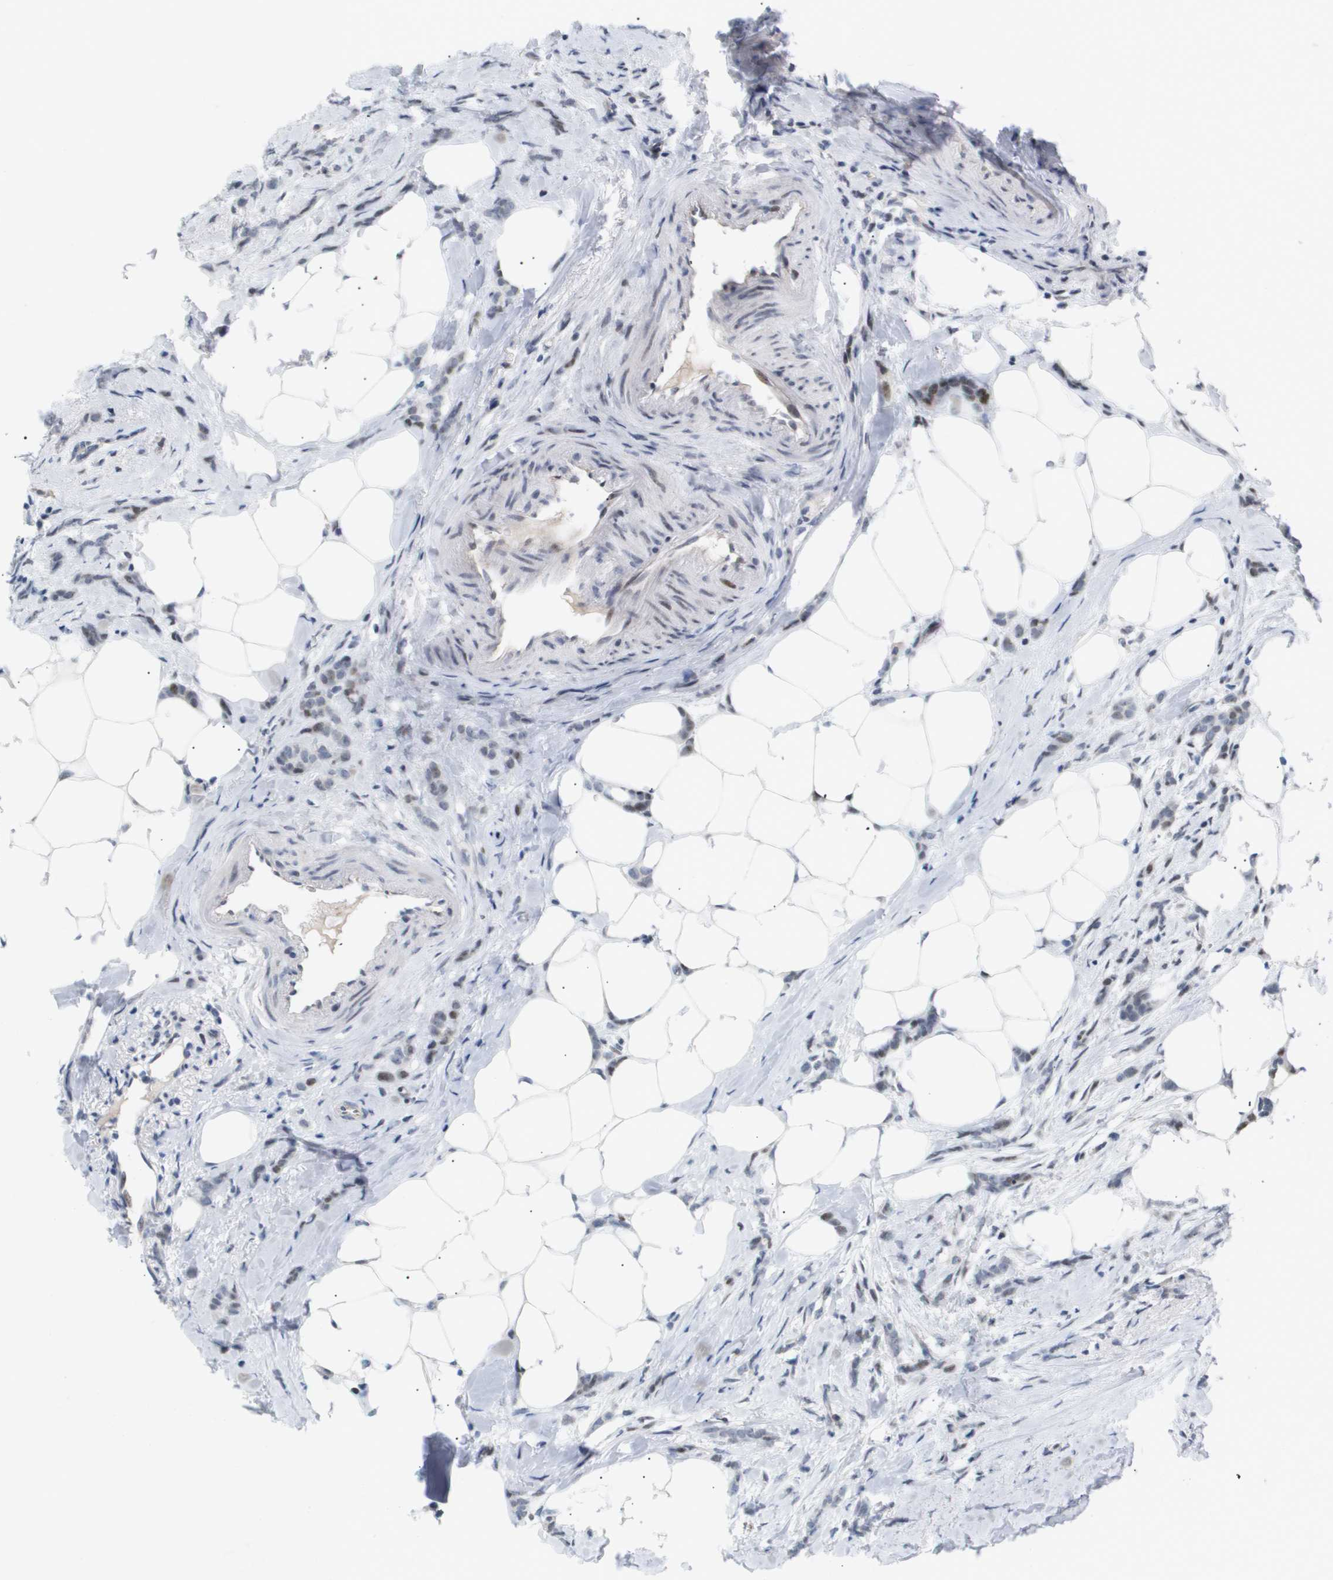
{"staining": {"intensity": "moderate", "quantity": "<25%", "location": "nuclear"}, "tissue": "breast cancer", "cell_type": "Tumor cells", "image_type": "cancer", "snomed": [{"axis": "morphology", "description": "Lobular carcinoma, in situ"}, {"axis": "morphology", "description": "Lobular carcinoma"}, {"axis": "topography", "description": "Breast"}], "caption": "Immunohistochemistry (IHC) histopathology image of neoplastic tissue: breast cancer stained using IHC shows low levels of moderate protein expression localized specifically in the nuclear of tumor cells, appearing as a nuclear brown color.", "gene": "PPARD", "patient": {"sex": "female", "age": 41}}